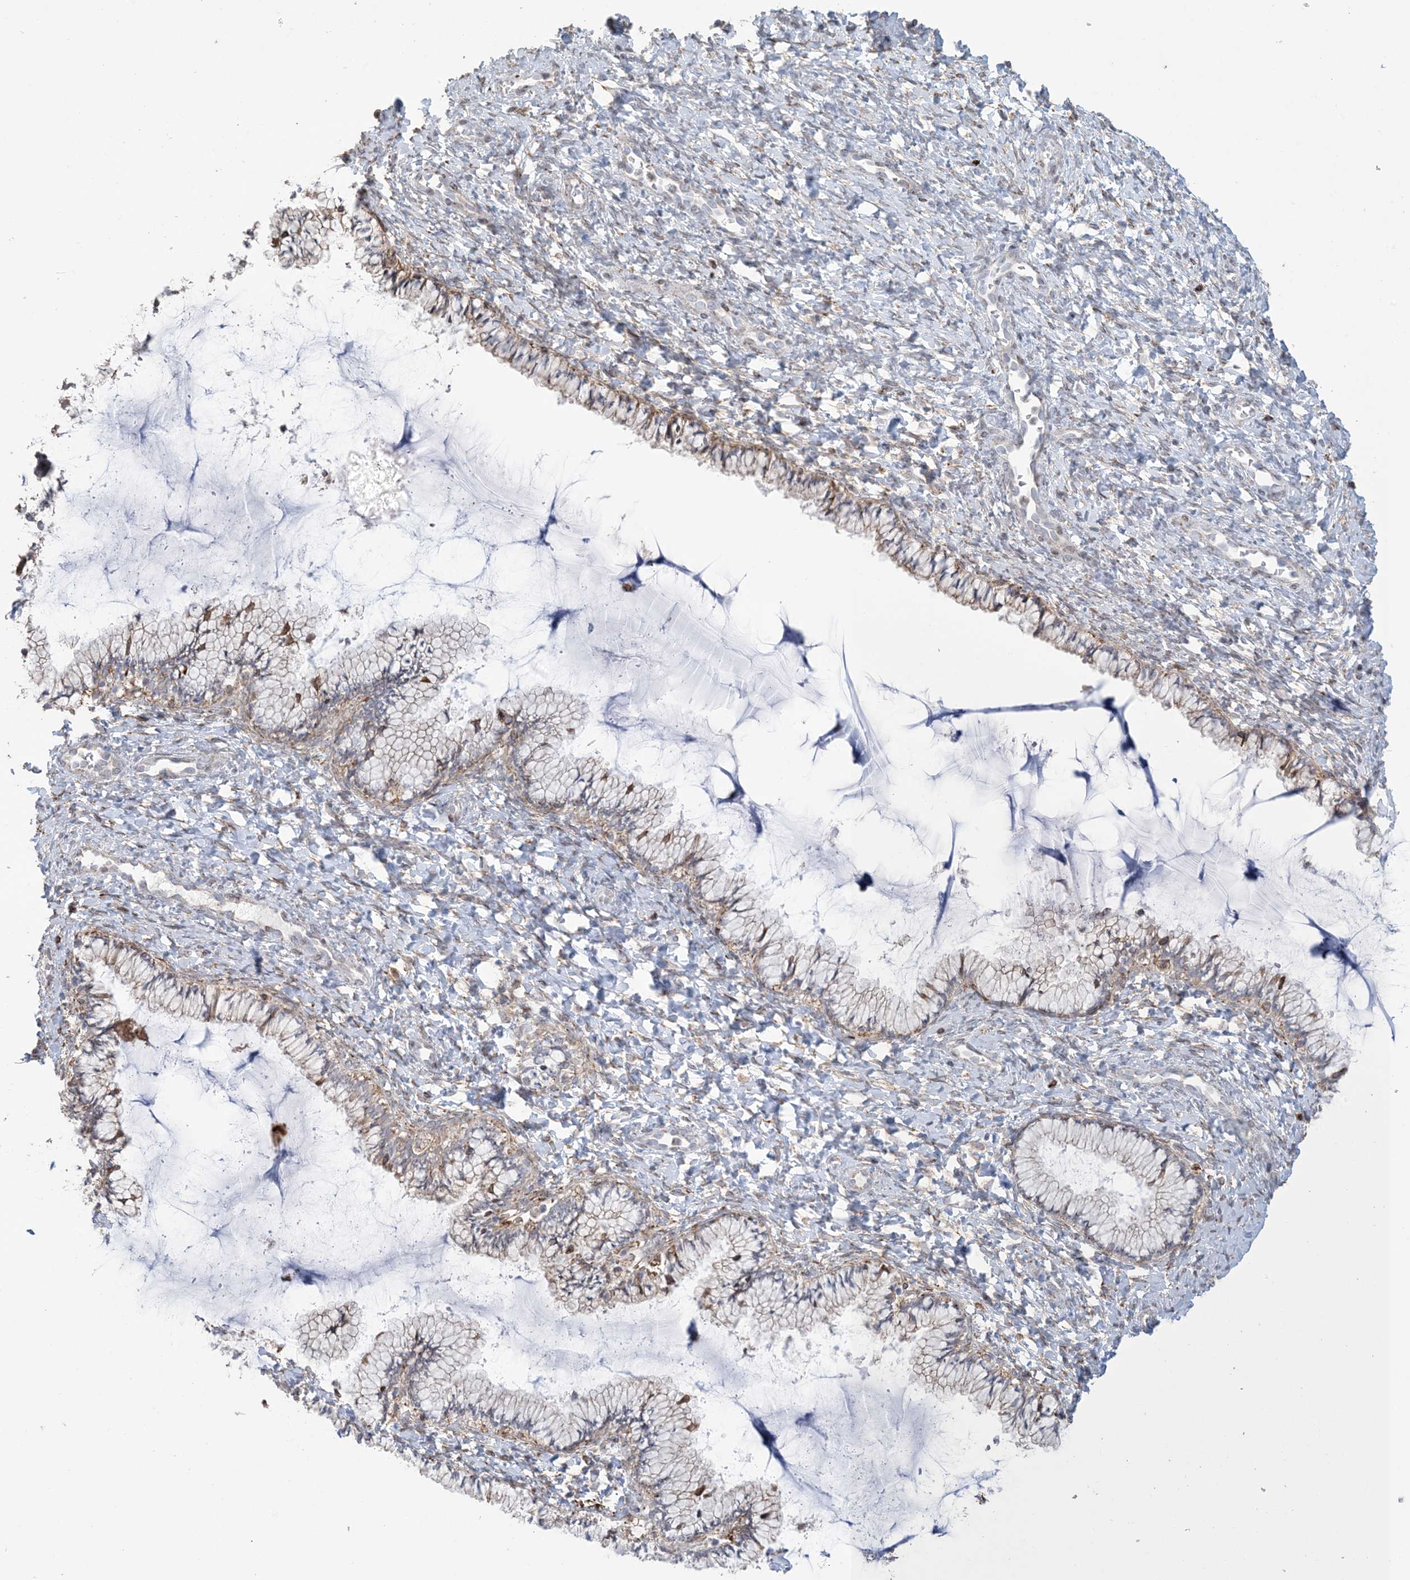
{"staining": {"intensity": "weak", "quantity": "25%-75%", "location": "cytoplasmic/membranous"}, "tissue": "cervix", "cell_type": "Glandular cells", "image_type": "normal", "snomed": [{"axis": "morphology", "description": "Normal tissue, NOS"}, {"axis": "morphology", "description": "Adenocarcinoma, NOS"}, {"axis": "topography", "description": "Cervix"}], "caption": "IHC (DAB) staining of benign human cervix shows weak cytoplasmic/membranous protein expression in about 25%-75% of glandular cells.", "gene": "SHANK1", "patient": {"sex": "female", "age": 29}}